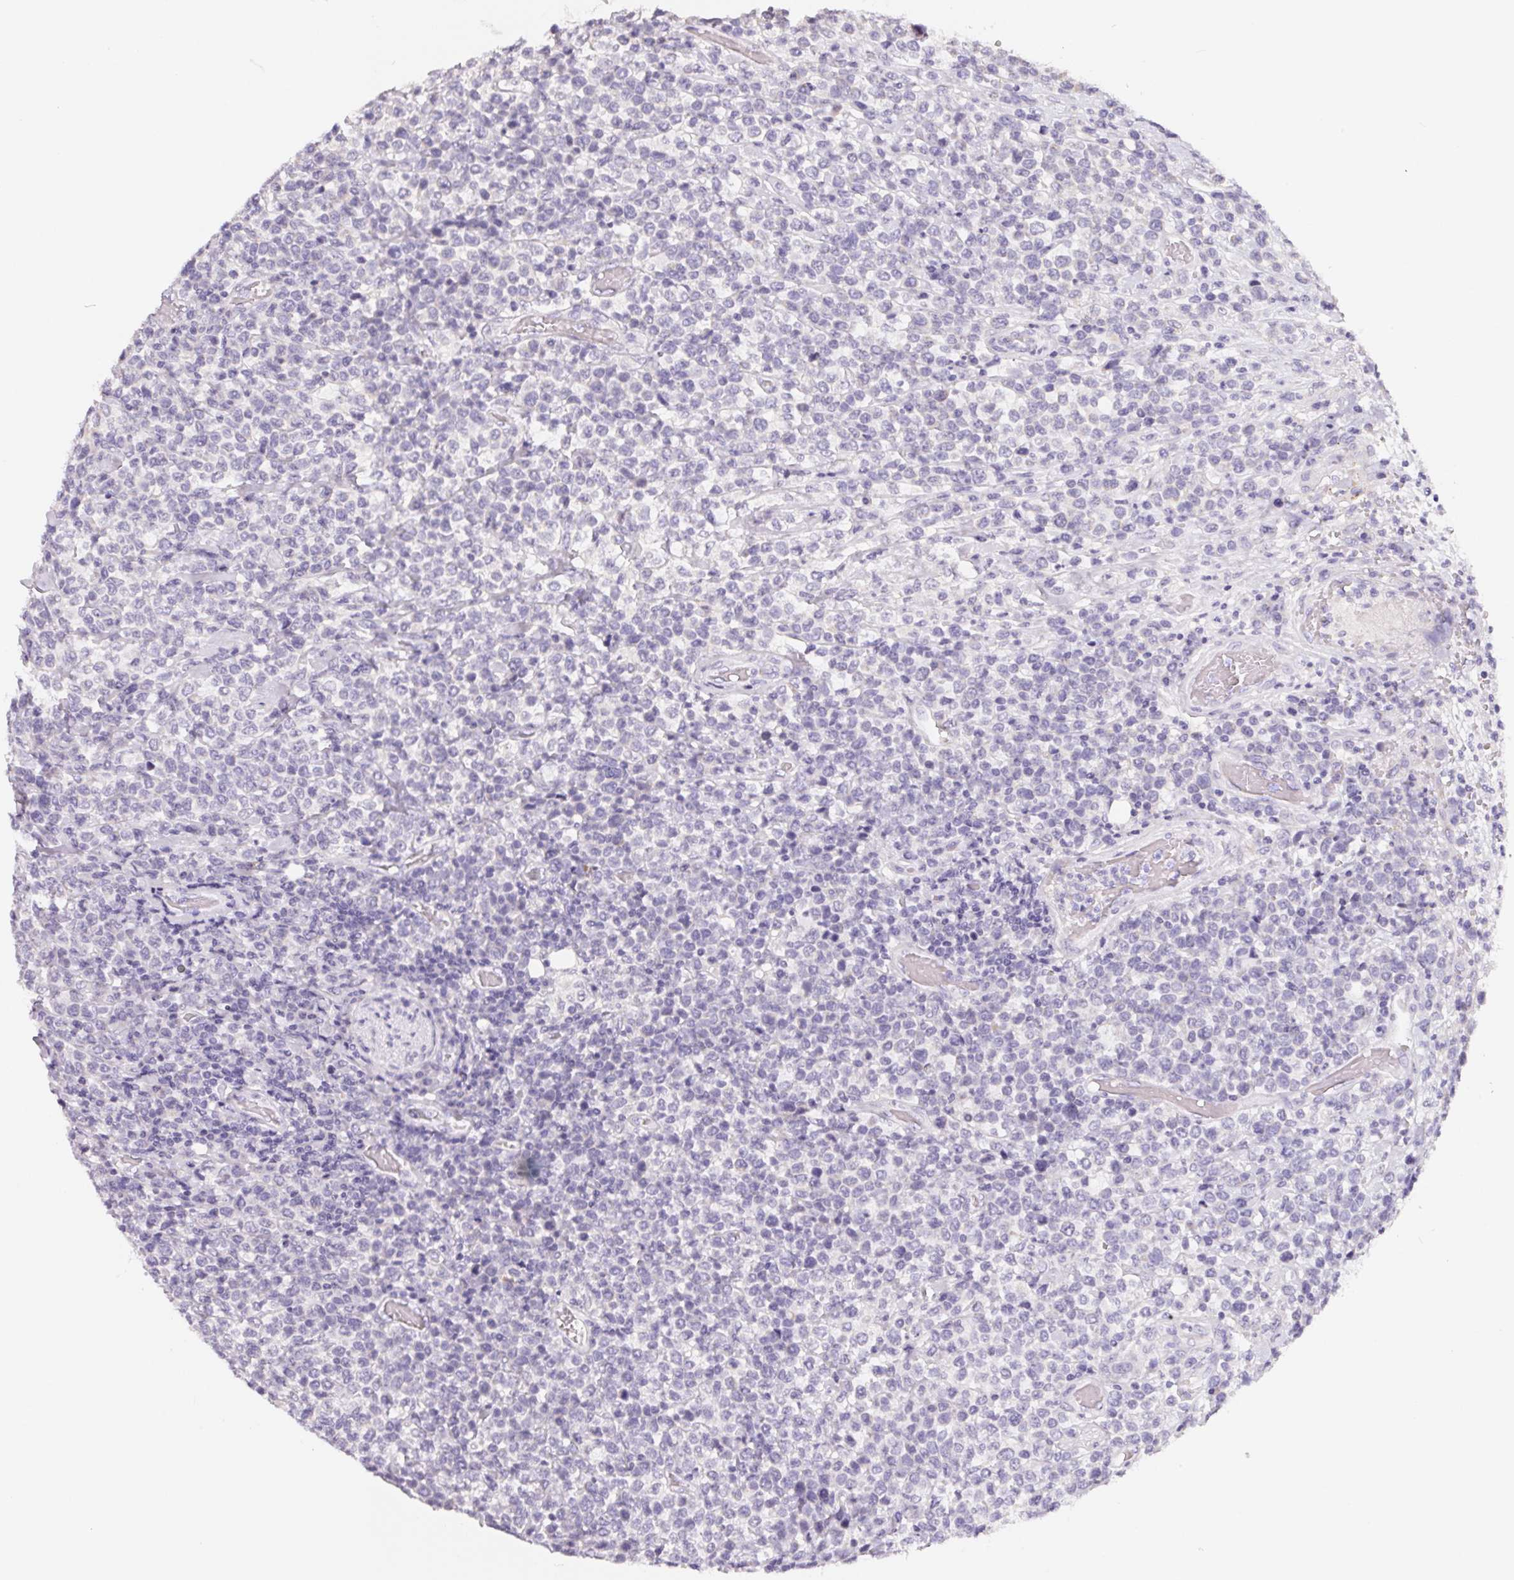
{"staining": {"intensity": "negative", "quantity": "none", "location": "none"}, "tissue": "lymphoma", "cell_type": "Tumor cells", "image_type": "cancer", "snomed": [{"axis": "morphology", "description": "Malignant lymphoma, non-Hodgkin's type, High grade"}, {"axis": "topography", "description": "Soft tissue"}], "caption": "There is no significant staining in tumor cells of lymphoma.", "gene": "FDX1", "patient": {"sex": "female", "age": 56}}